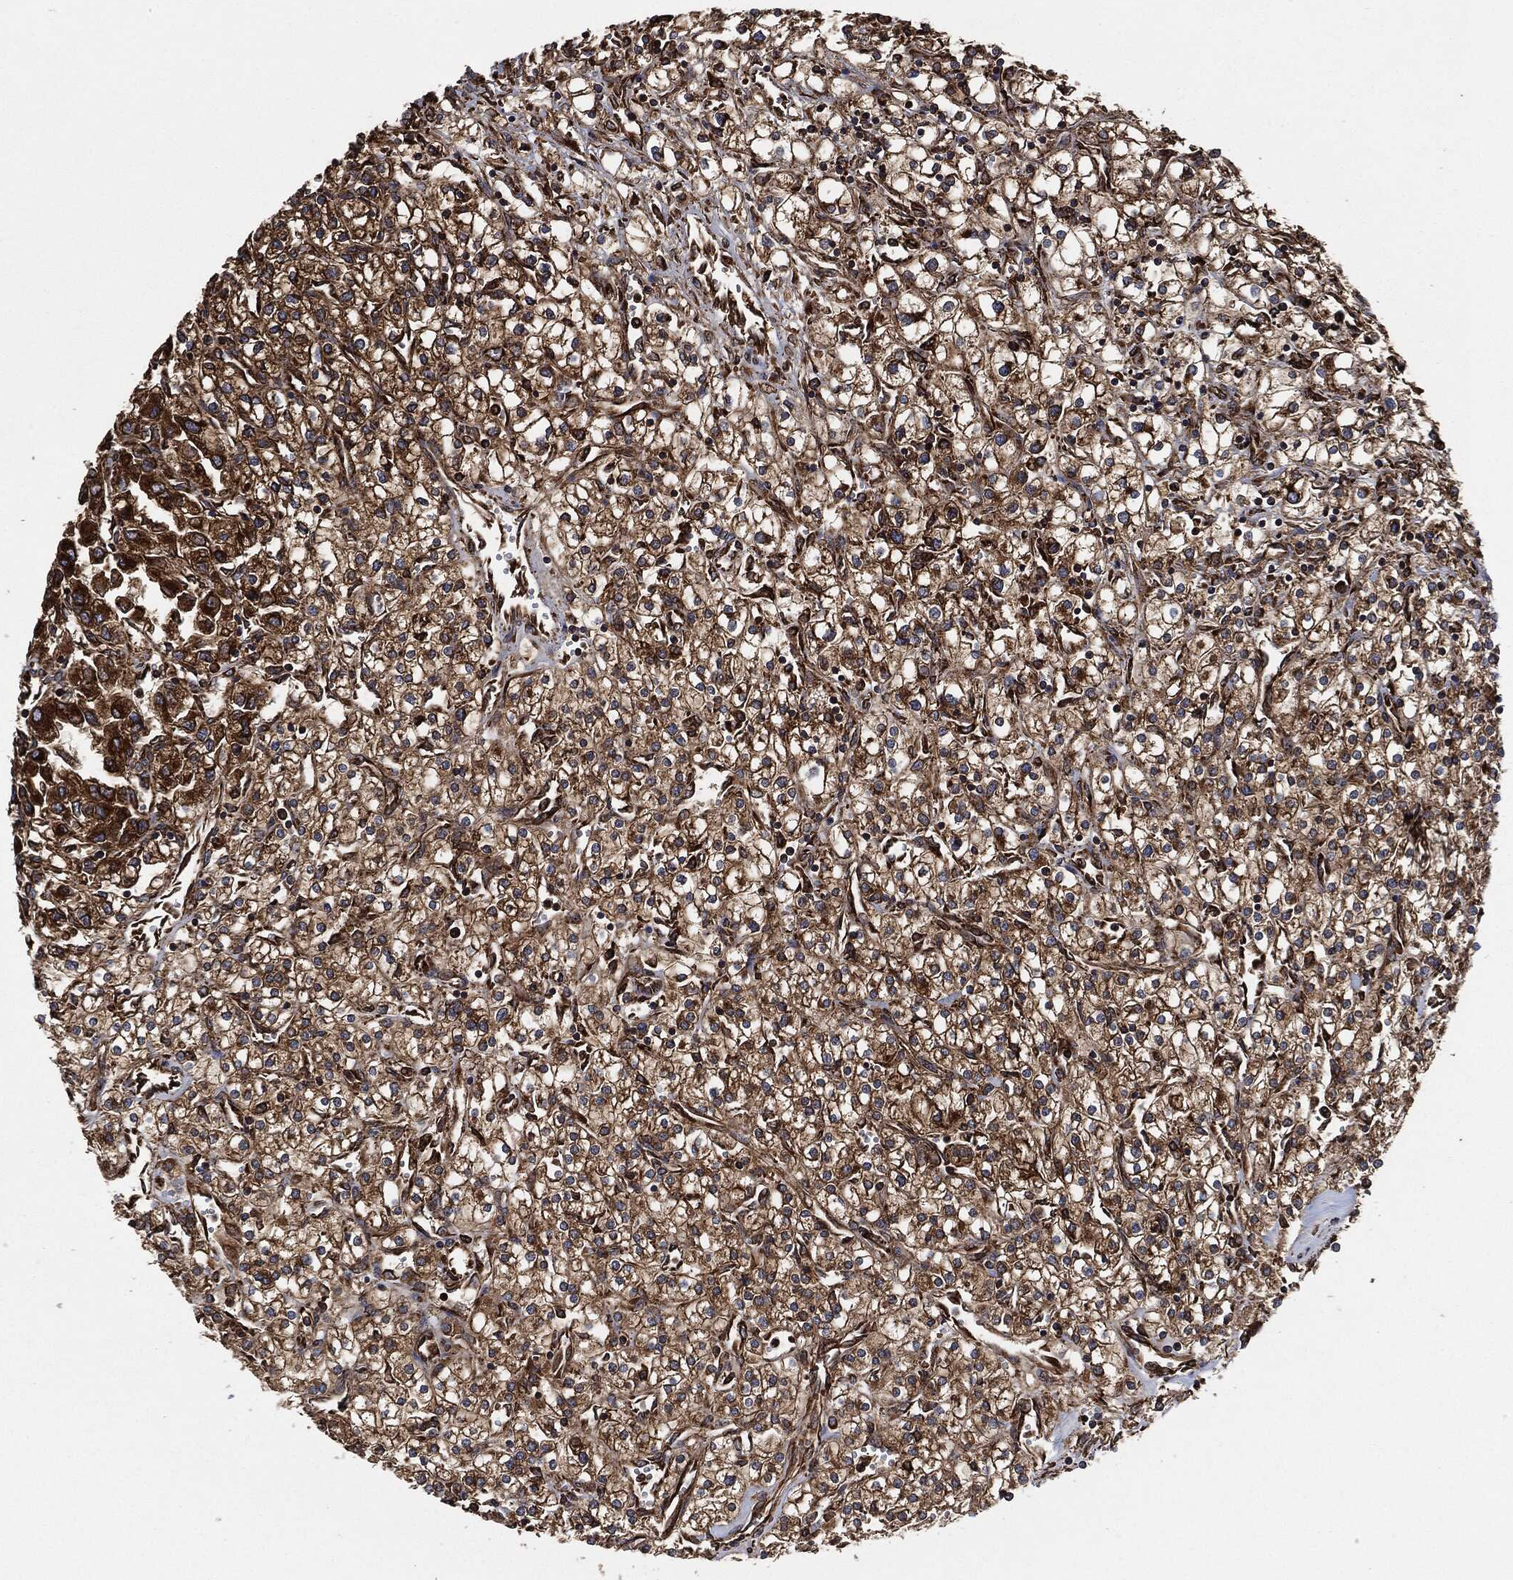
{"staining": {"intensity": "strong", "quantity": ">75%", "location": "cytoplasmic/membranous"}, "tissue": "renal cancer", "cell_type": "Tumor cells", "image_type": "cancer", "snomed": [{"axis": "morphology", "description": "Adenocarcinoma, NOS"}, {"axis": "topography", "description": "Kidney"}], "caption": "This is a histology image of IHC staining of renal adenocarcinoma, which shows strong positivity in the cytoplasmic/membranous of tumor cells.", "gene": "AMFR", "patient": {"sex": "male", "age": 80}}